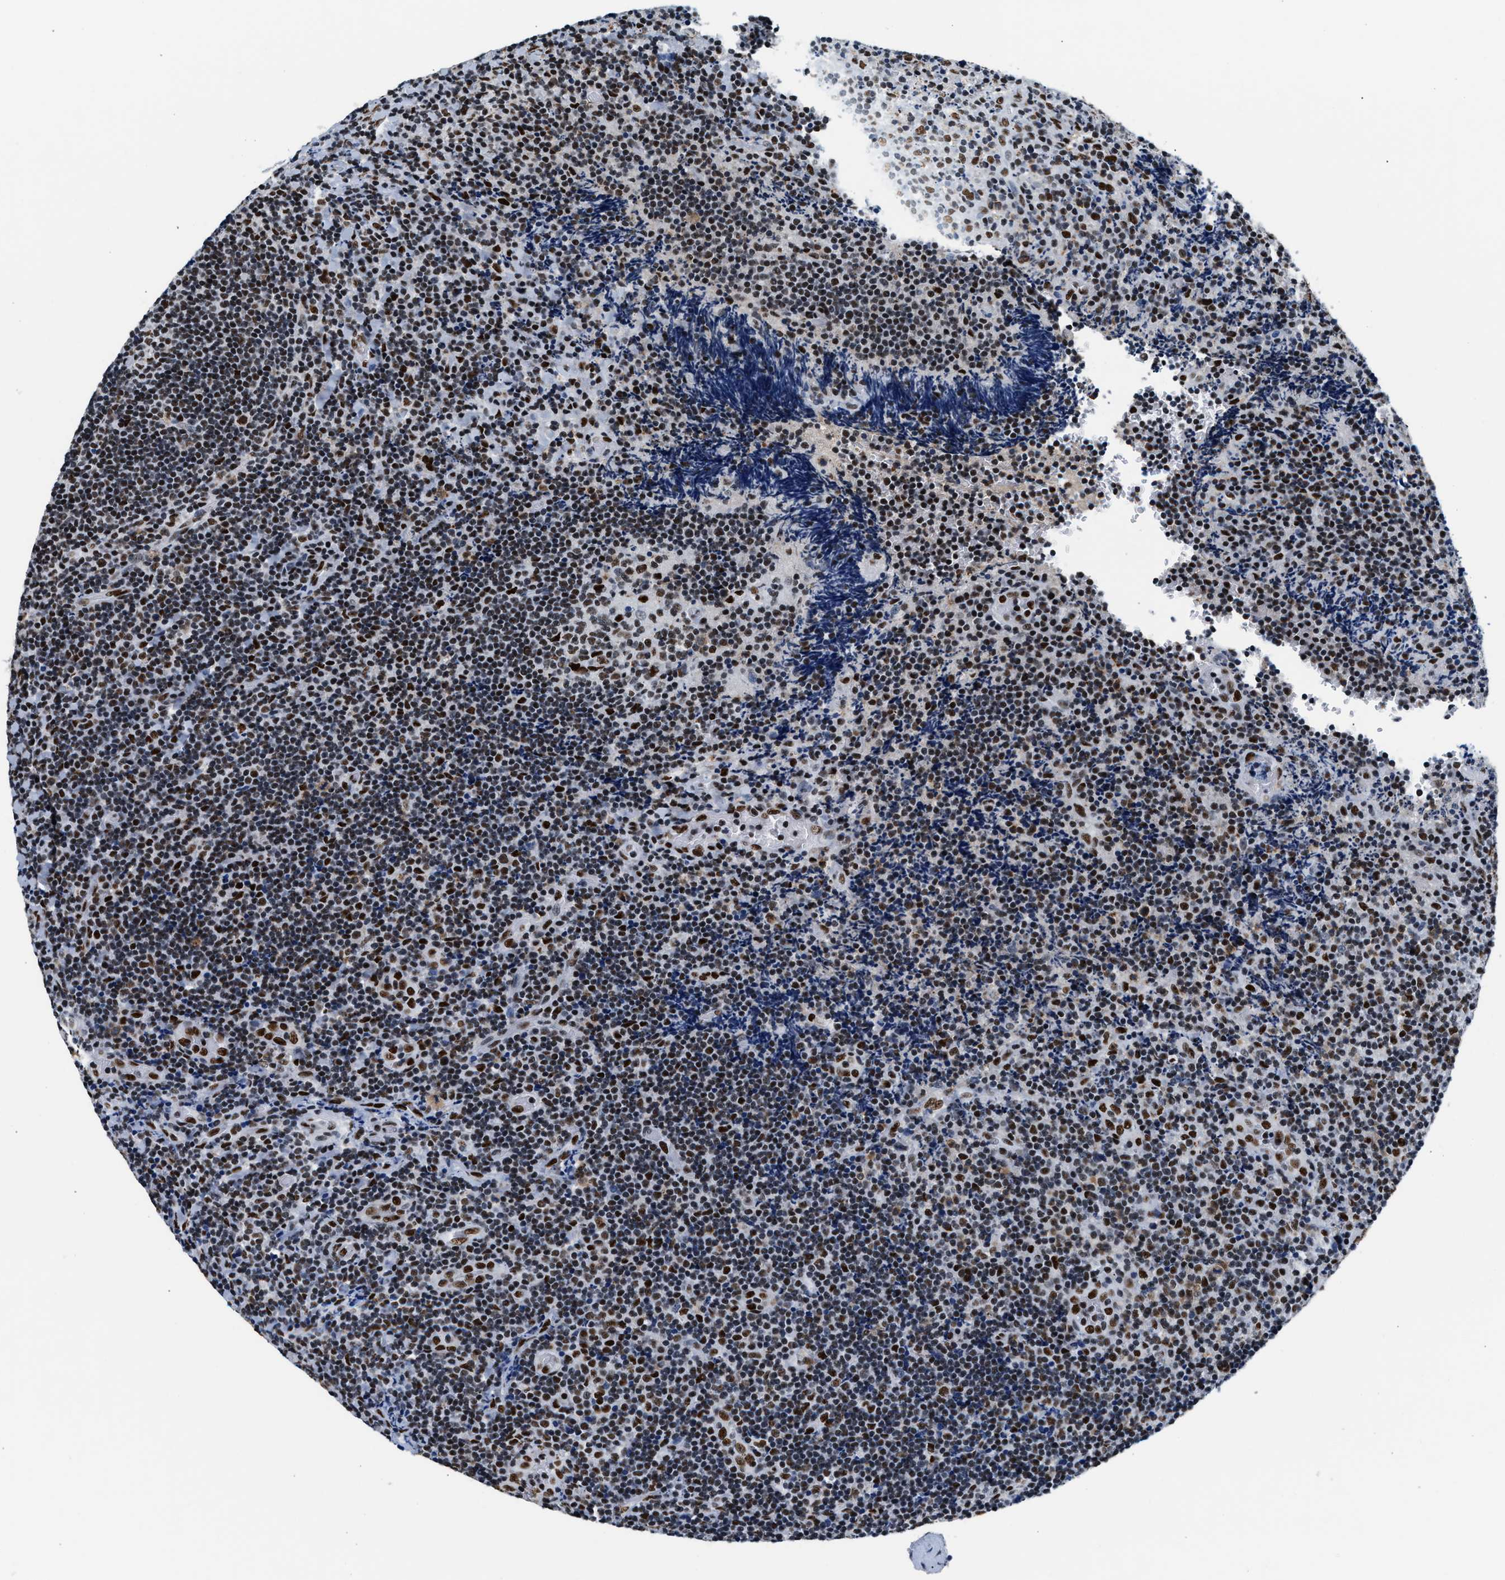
{"staining": {"intensity": "strong", "quantity": "25%-75%", "location": "nuclear"}, "tissue": "lymphoma", "cell_type": "Tumor cells", "image_type": "cancer", "snomed": [{"axis": "morphology", "description": "Malignant lymphoma, non-Hodgkin's type, High grade"}, {"axis": "topography", "description": "Tonsil"}], "caption": "Immunohistochemistry photomicrograph of human high-grade malignant lymphoma, non-Hodgkin's type stained for a protein (brown), which shows high levels of strong nuclear staining in approximately 25%-75% of tumor cells.", "gene": "RAD50", "patient": {"sex": "female", "age": 36}}